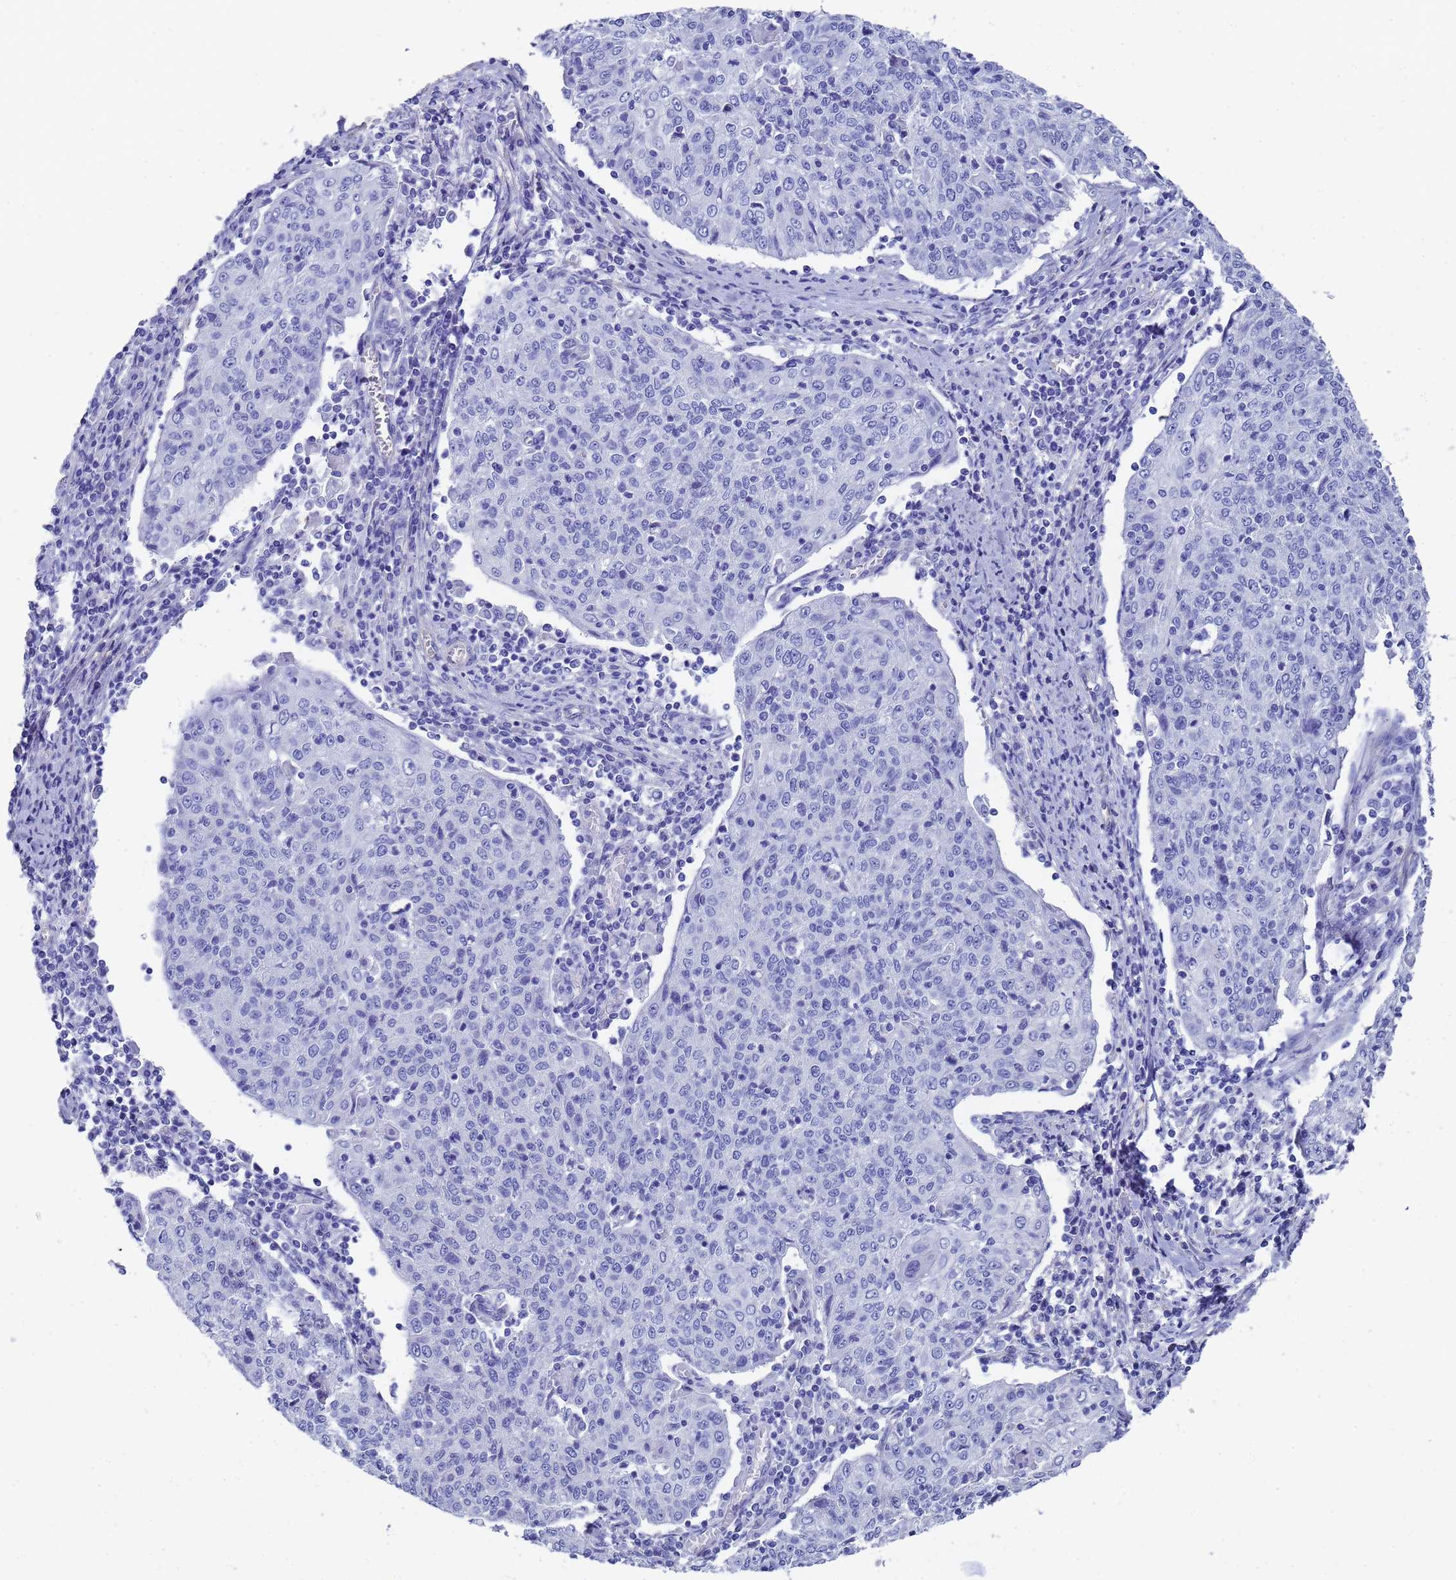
{"staining": {"intensity": "negative", "quantity": "none", "location": "none"}, "tissue": "cervical cancer", "cell_type": "Tumor cells", "image_type": "cancer", "snomed": [{"axis": "morphology", "description": "Squamous cell carcinoma, NOS"}, {"axis": "topography", "description": "Cervix"}], "caption": "An immunohistochemistry histopathology image of cervical cancer is shown. There is no staining in tumor cells of cervical cancer.", "gene": "TUBB1", "patient": {"sex": "female", "age": 48}}